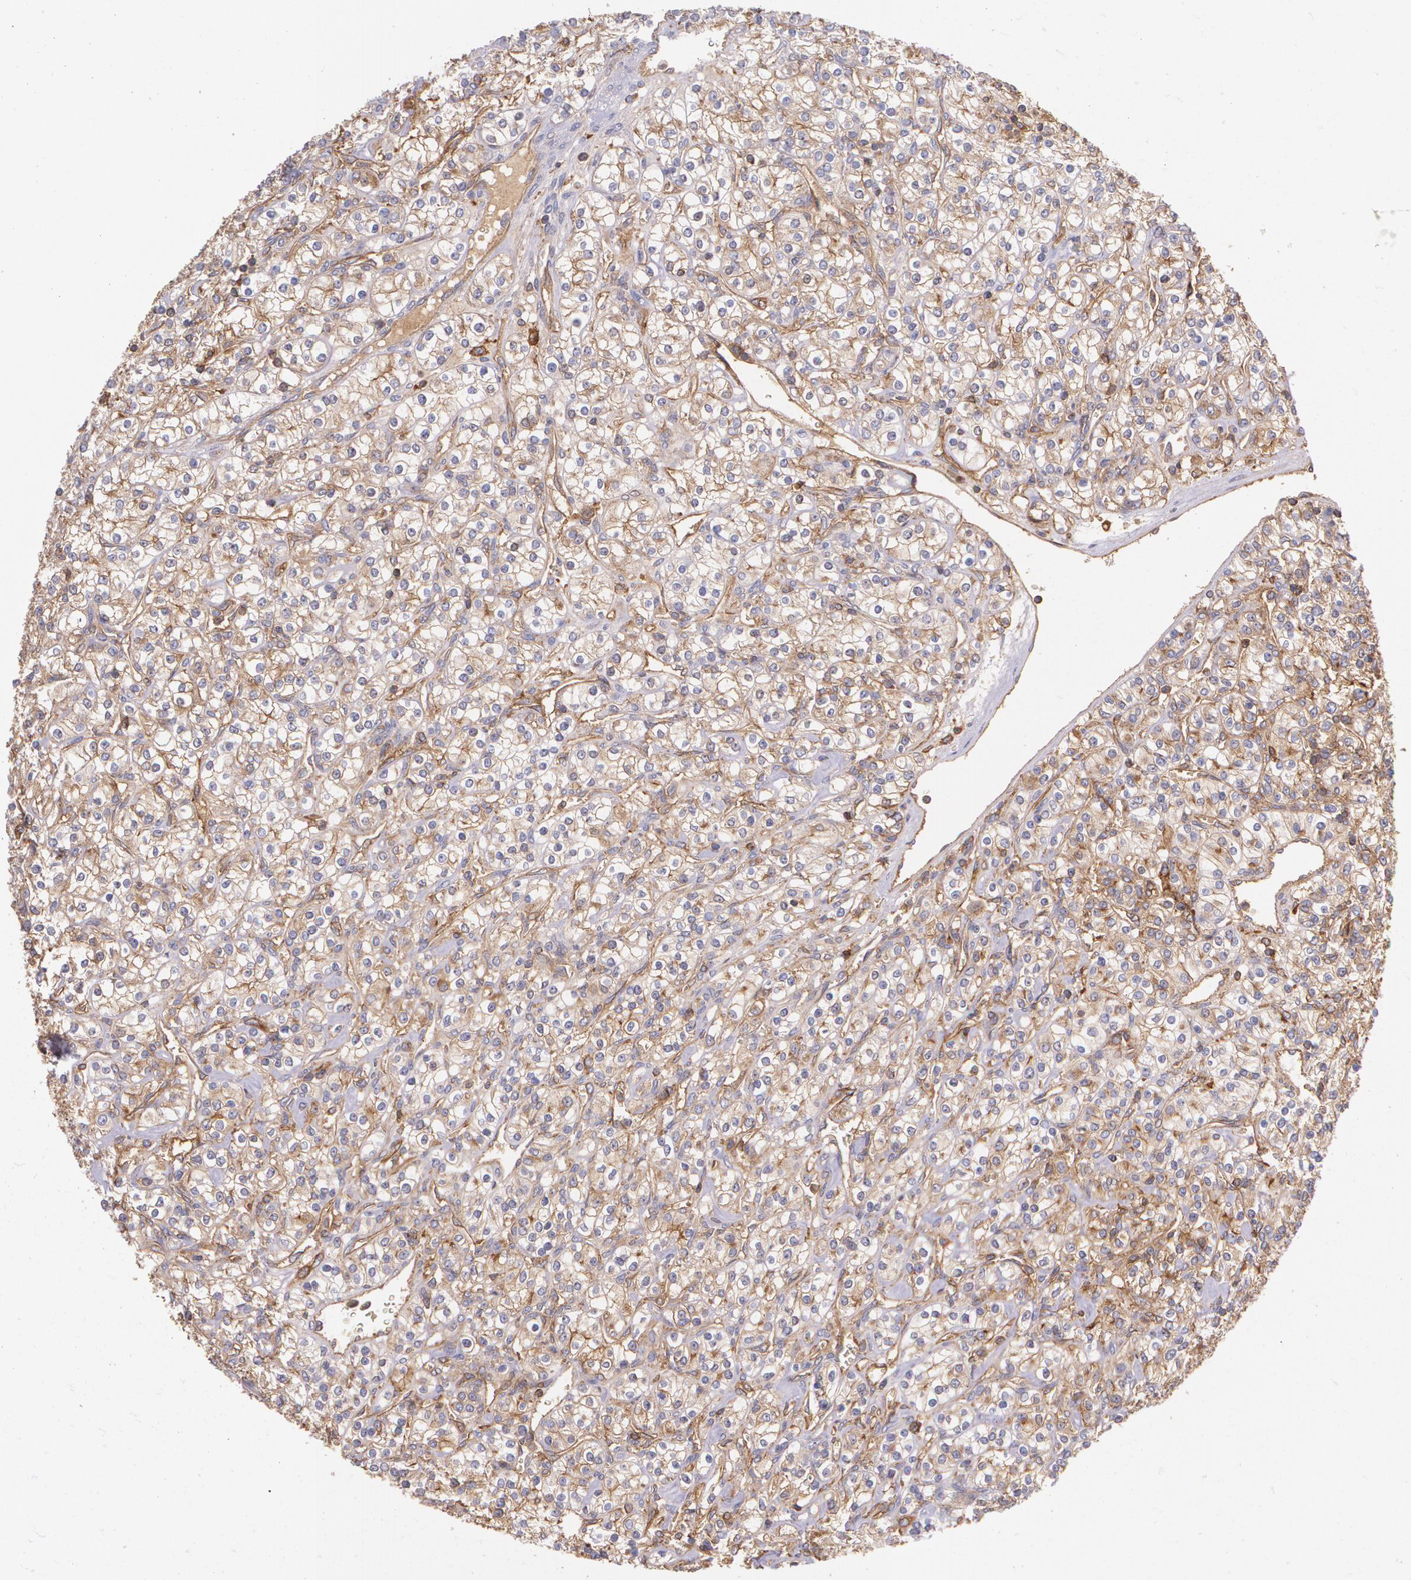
{"staining": {"intensity": "weak", "quantity": "25%-75%", "location": "cytoplasmic/membranous"}, "tissue": "renal cancer", "cell_type": "Tumor cells", "image_type": "cancer", "snomed": [{"axis": "morphology", "description": "Adenocarcinoma, NOS"}, {"axis": "topography", "description": "Kidney"}], "caption": "Renal cancer stained with a protein marker exhibits weak staining in tumor cells.", "gene": "B2M", "patient": {"sex": "male", "age": 77}}